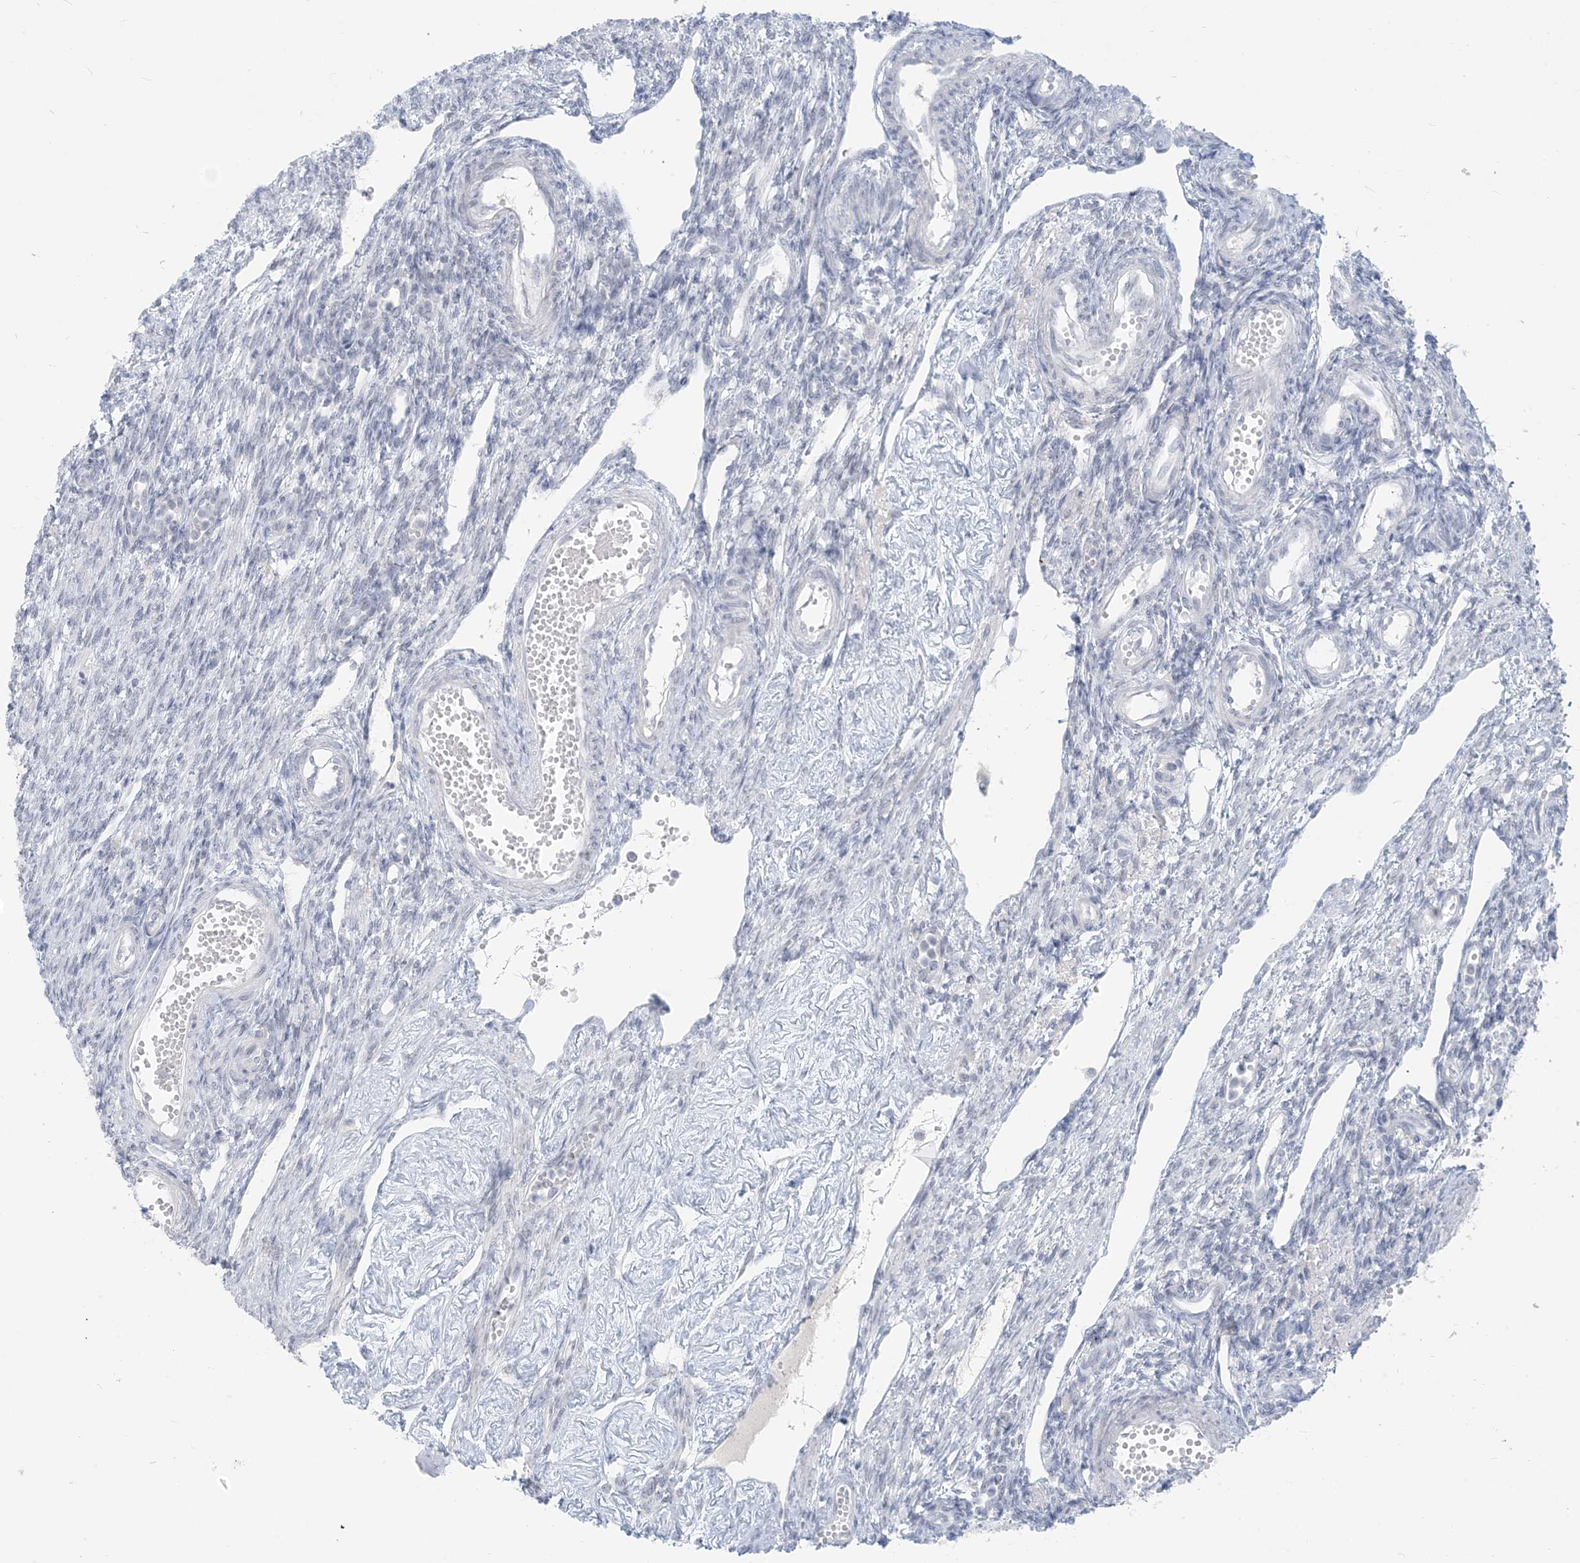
{"staining": {"intensity": "negative", "quantity": "none", "location": "none"}, "tissue": "ovary", "cell_type": "Ovarian stroma cells", "image_type": "normal", "snomed": [{"axis": "morphology", "description": "Normal tissue, NOS"}, {"axis": "morphology", "description": "Cyst, NOS"}, {"axis": "topography", "description": "Ovary"}], "caption": "The IHC histopathology image has no significant expression in ovarian stroma cells of ovary.", "gene": "SCML1", "patient": {"sex": "female", "age": 33}}